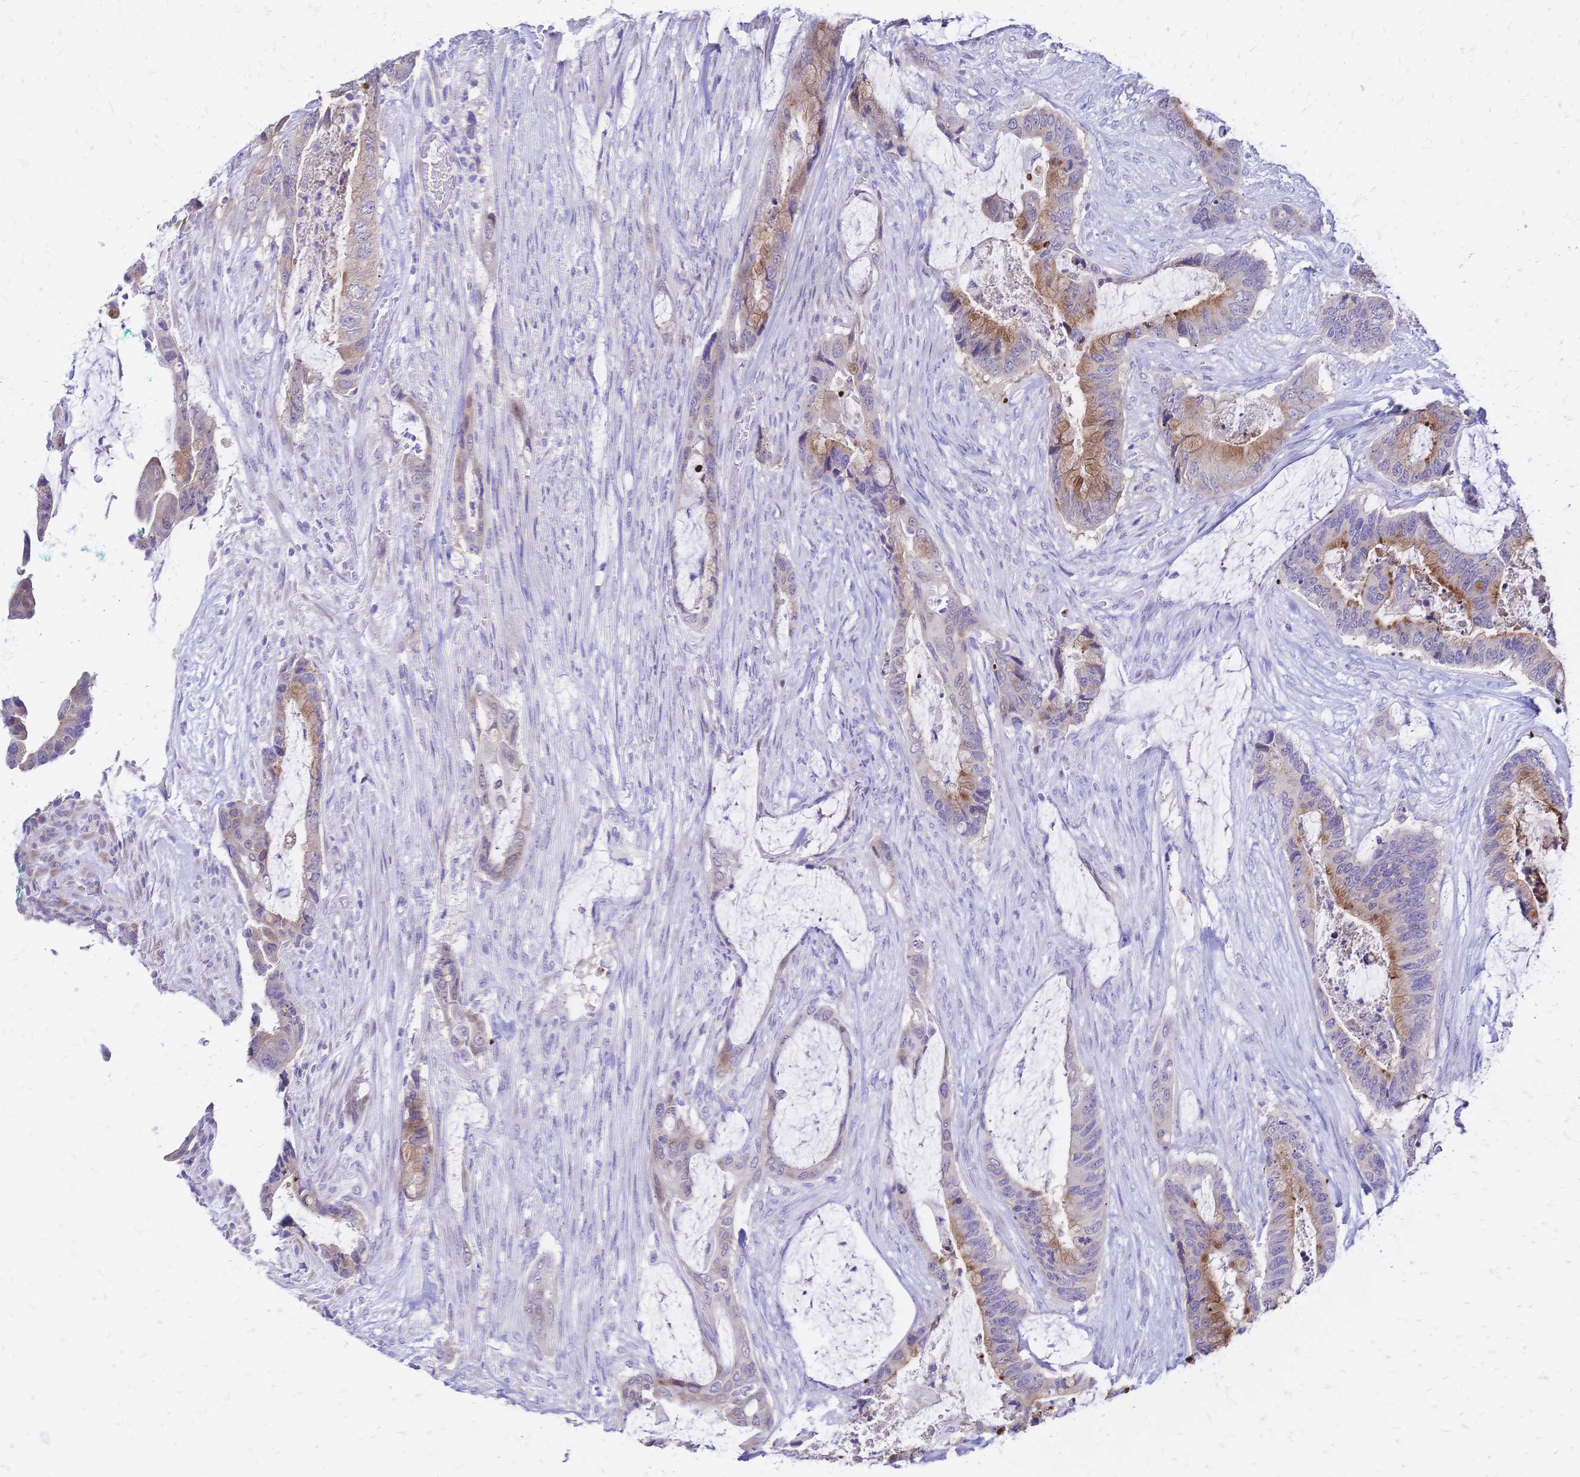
{"staining": {"intensity": "moderate", "quantity": "25%-75%", "location": "cytoplasmic/membranous"}, "tissue": "colorectal cancer", "cell_type": "Tumor cells", "image_type": "cancer", "snomed": [{"axis": "morphology", "description": "Adenocarcinoma, NOS"}, {"axis": "topography", "description": "Rectum"}], "caption": "Protein staining of adenocarcinoma (colorectal) tissue shows moderate cytoplasmic/membranous staining in about 25%-75% of tumor cells.", "gene": "GRB7", "patient": {"sex": "female", "age": 59}}